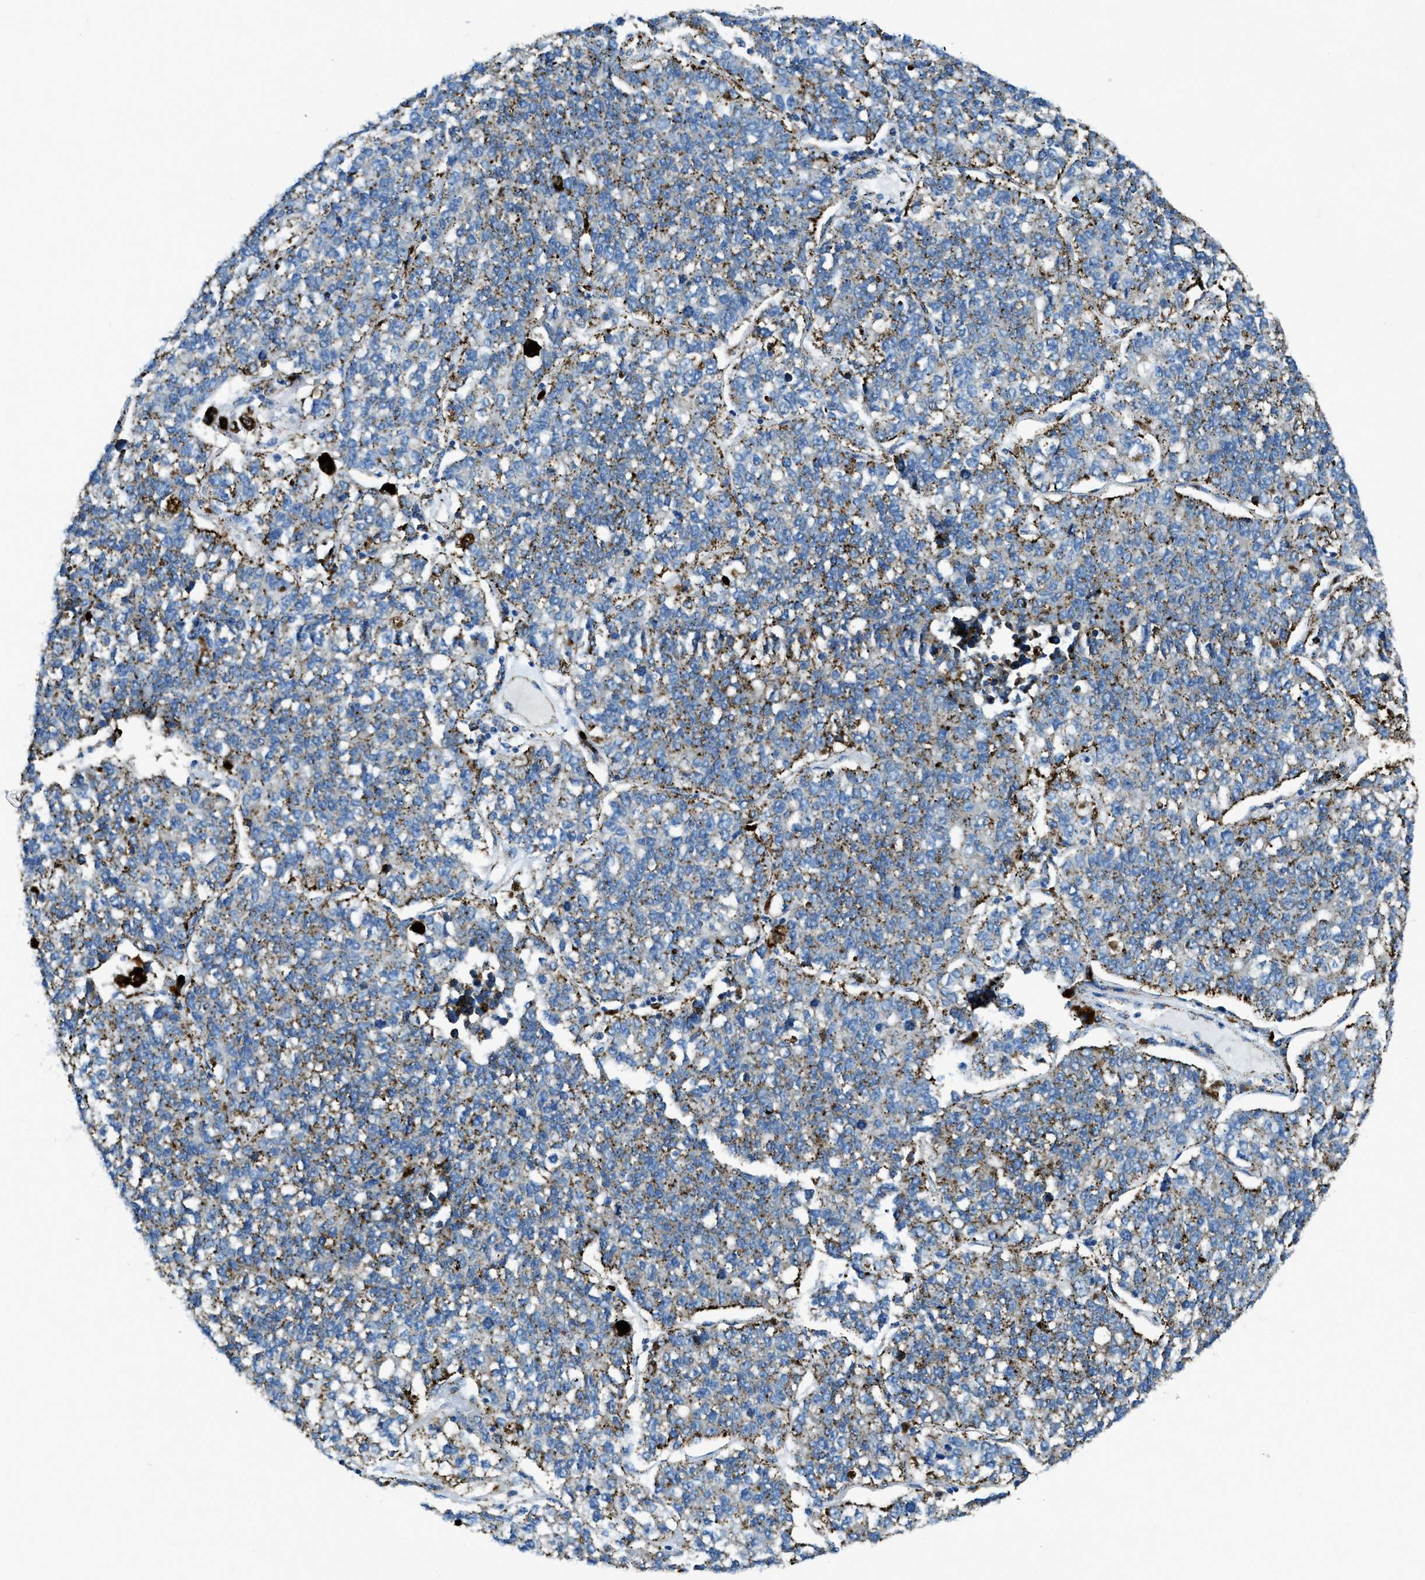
{"staining": {"intensity": "moderate", "quantity": ">75%", "location": "cytoplasmic/membranous"}, "tissue": "lung cancer", "cell_type": "Tumor cells", "image_type": "cancer", "snomed": [{"axis": "morphology", "description": "Adenocarcinoma, NOS"}, {"axis": "topography", "description": "Lung"}], "caption": "Approximately >75% of tumor cells in lung cancer show moderate cytoplasmic/membranous protein expression as visualized by brown immunohistochemical staining.", "gene": "SCARB2", "patient": {"sex": "male", "age": 49}}